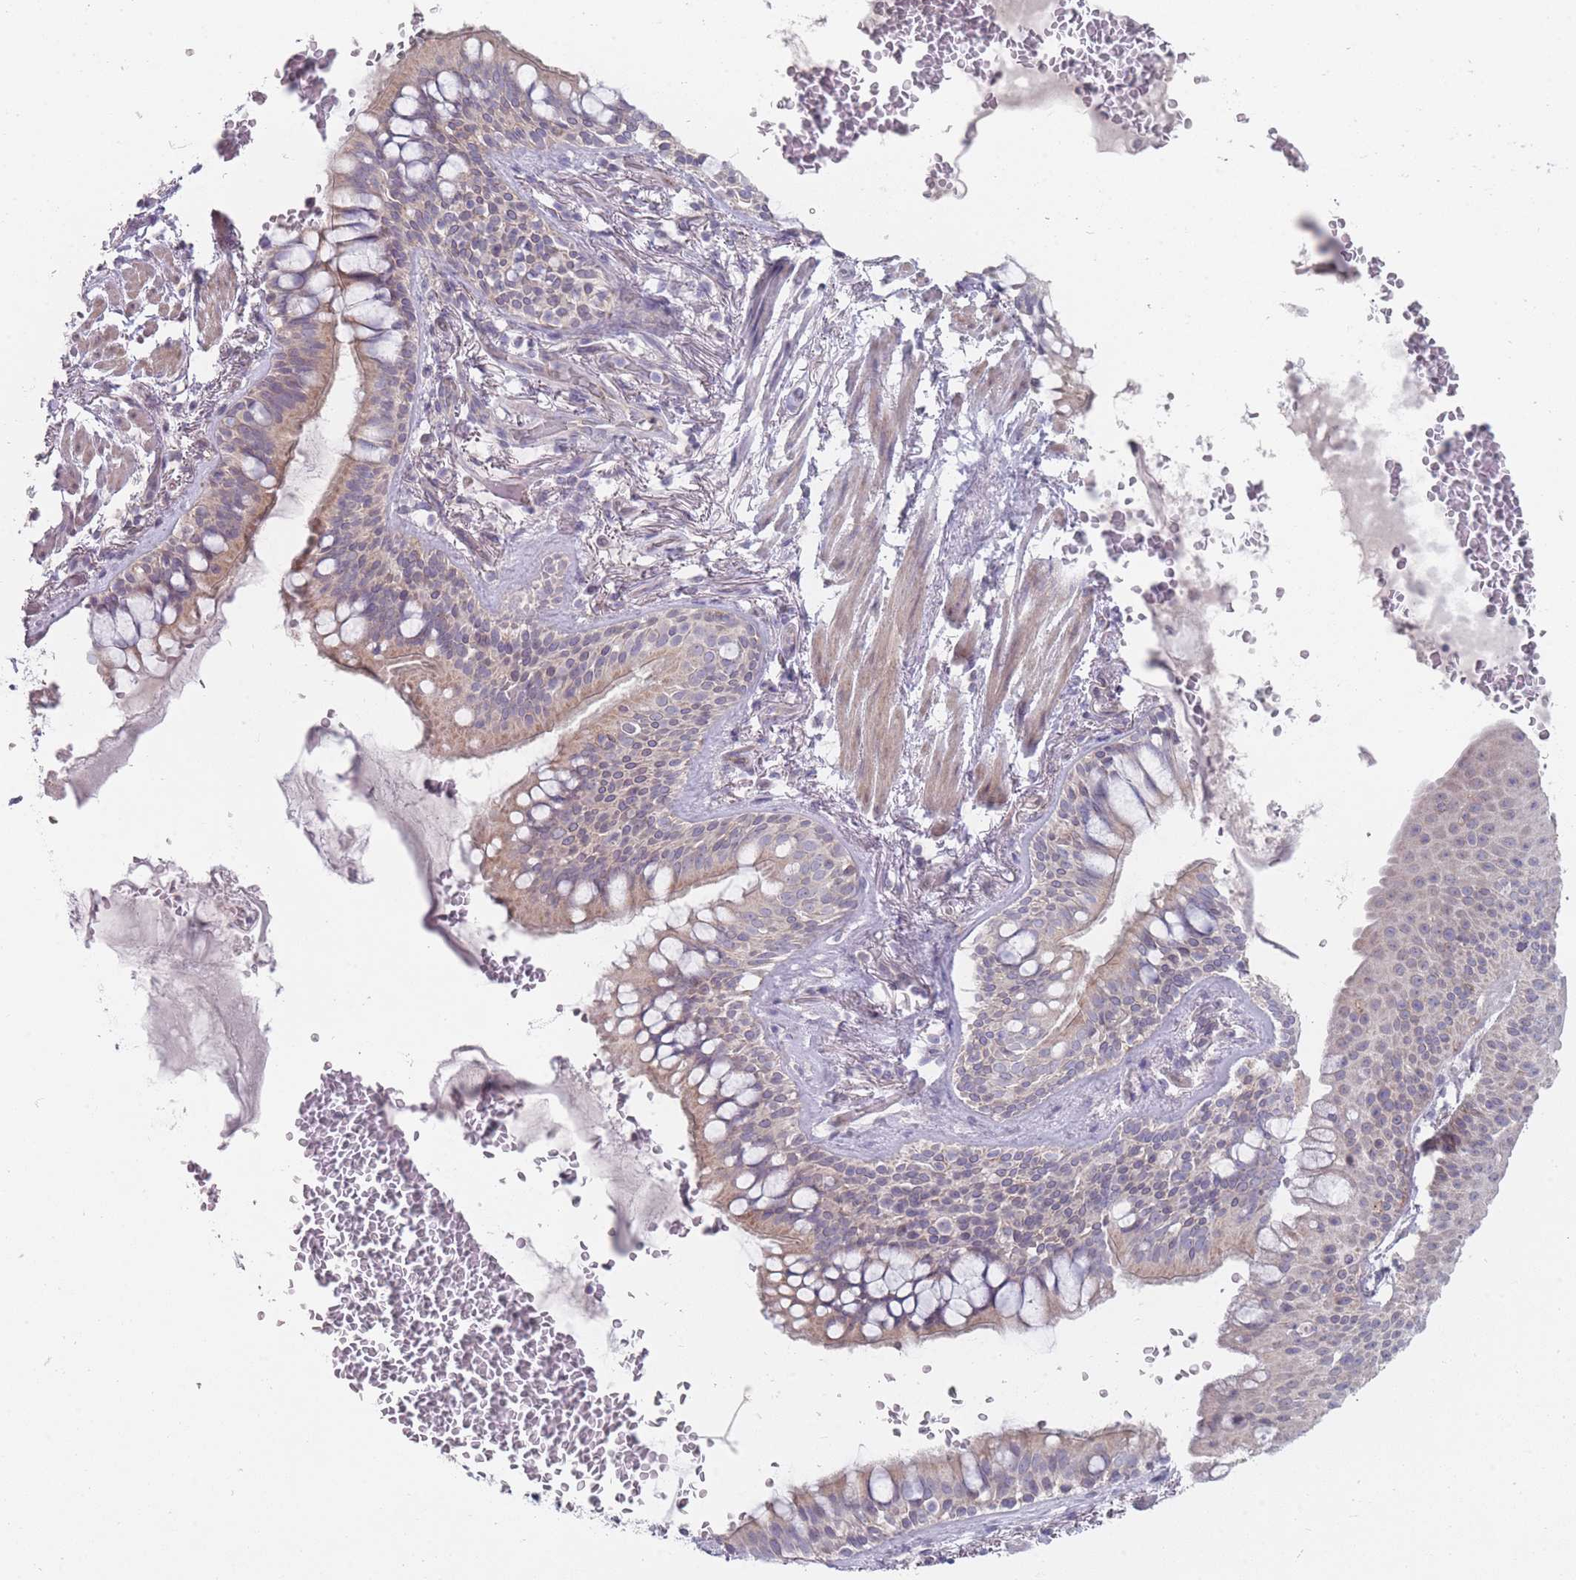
{"staining": {"intensity": "moderate", "quantity": "25%-75%", "location": "cytoplasmic/membranous"}, "tissue": "bronchus", "cell_type": "Respiratory epithelial cells", "image_type": "normal", "snomed": [{"axis": "morphology", "description": "Normal tissue, NOS"}, {"axis": "topography", "description": "Bronchus"}], "caption": "Moderate cytoplasmic/membranous protein staining is appreciated in approximately 25%-75% of respiratory epithelial cells in bronchus.", "gene": "PCDH12", "patient": {"sex": "male", "age": 70}}